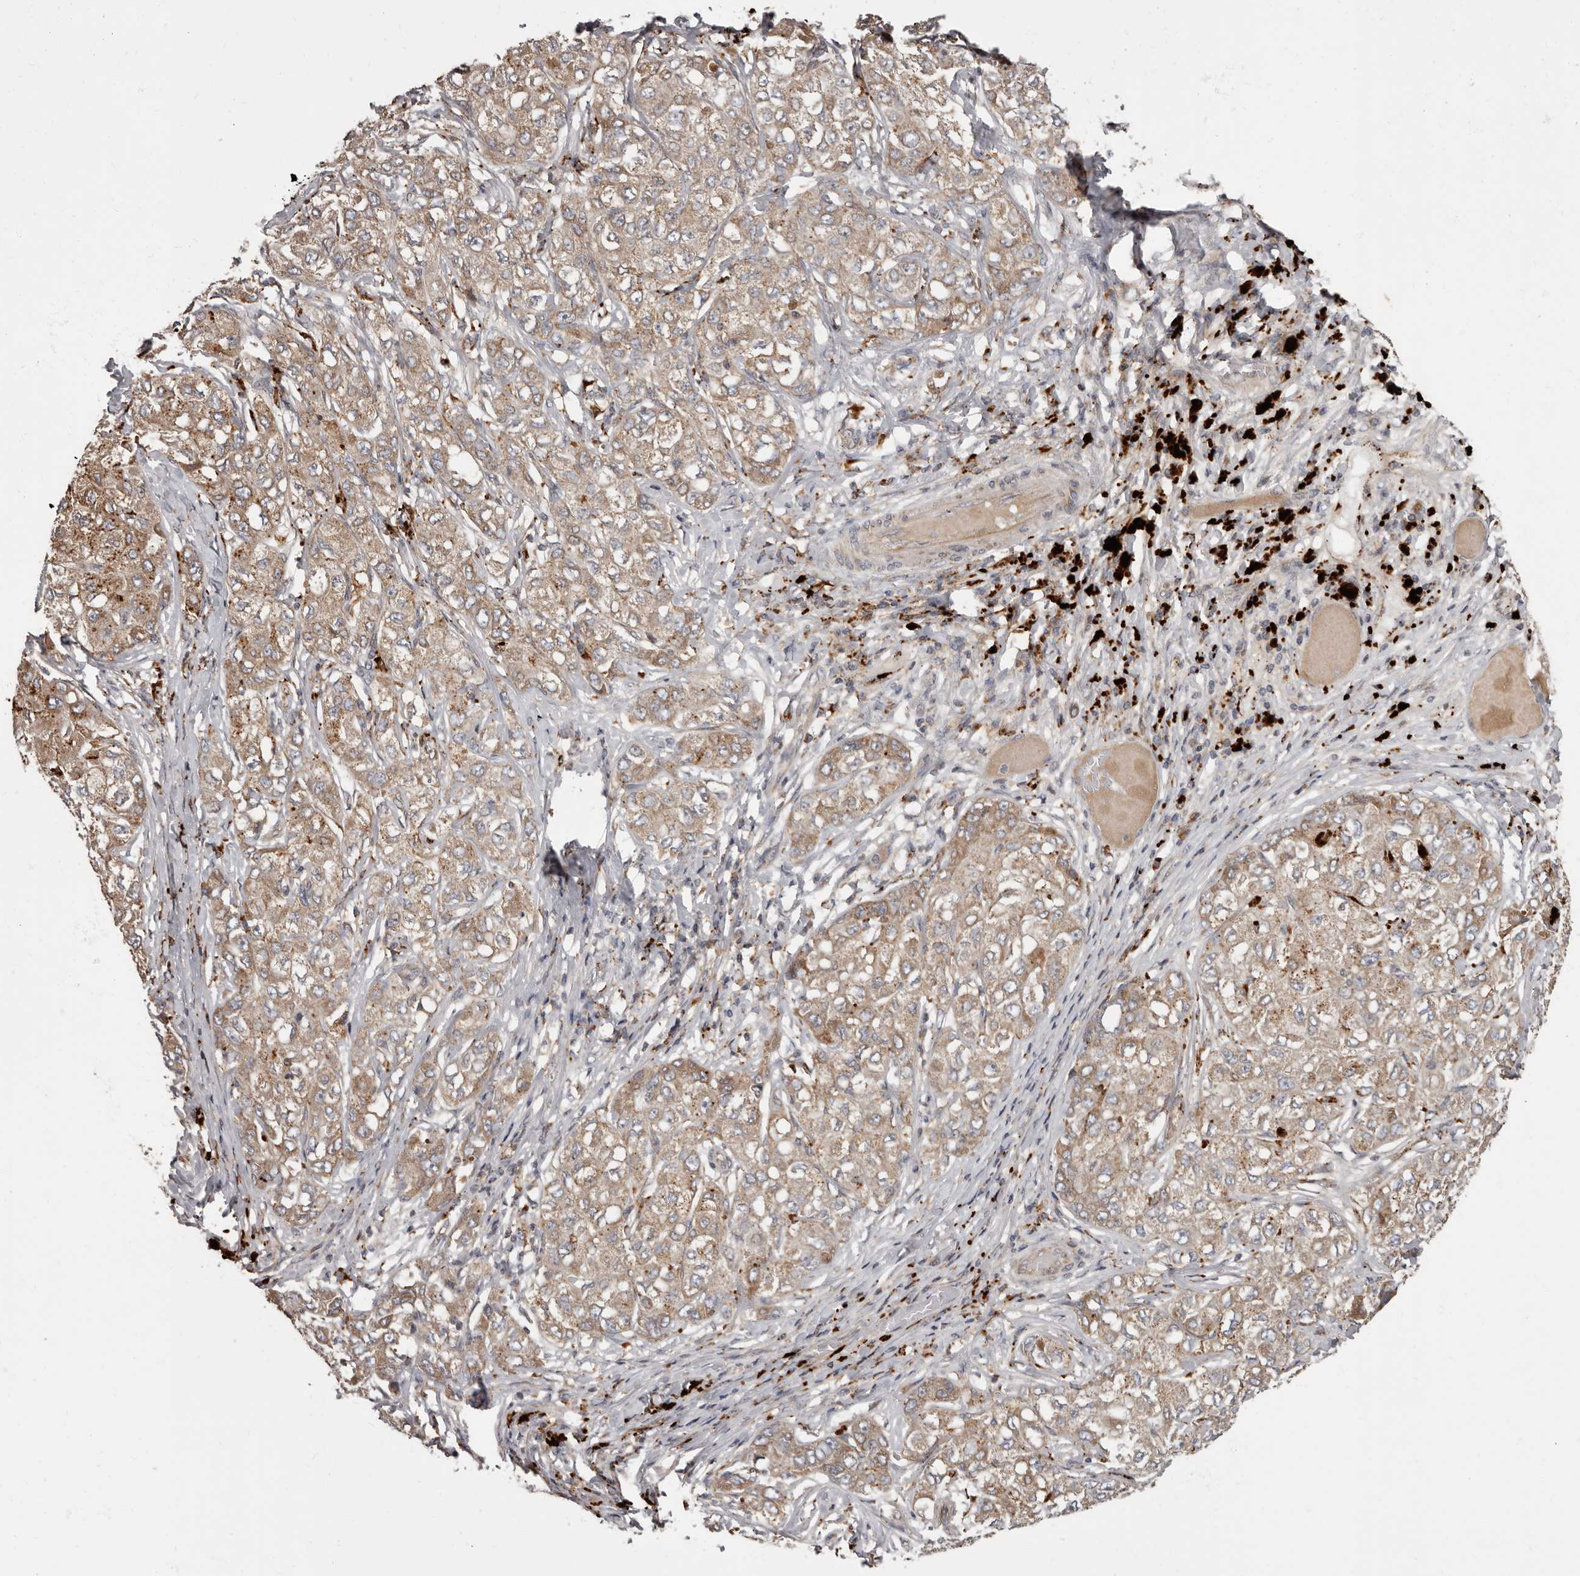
{"staining": {"intensity": "moderate", "quantity": ">75%", "location": "cytoplasmic/membranous"}, "tissue": "liver cancer", "cell_type": "Tumor cells", "image_type": "cancer", "snomed": [{"axis": "morphology", "description": "Carcinoma, Hepatocellular, NOS"}, {"axis": "topography", "description": "Liver"}], "caption": "Liver cancer (hepatocellular carcinoma) tissue exhibits moderate cytoplasmic/membranous expression in approximately >75% of tumor cells The staining is performed using DAB brown chromogen to label protein expression. The nuclei are counter-stained blue using hematoxylin.", "gene": "ADCY2", "patient": {"sex": "male", "age": 80}}